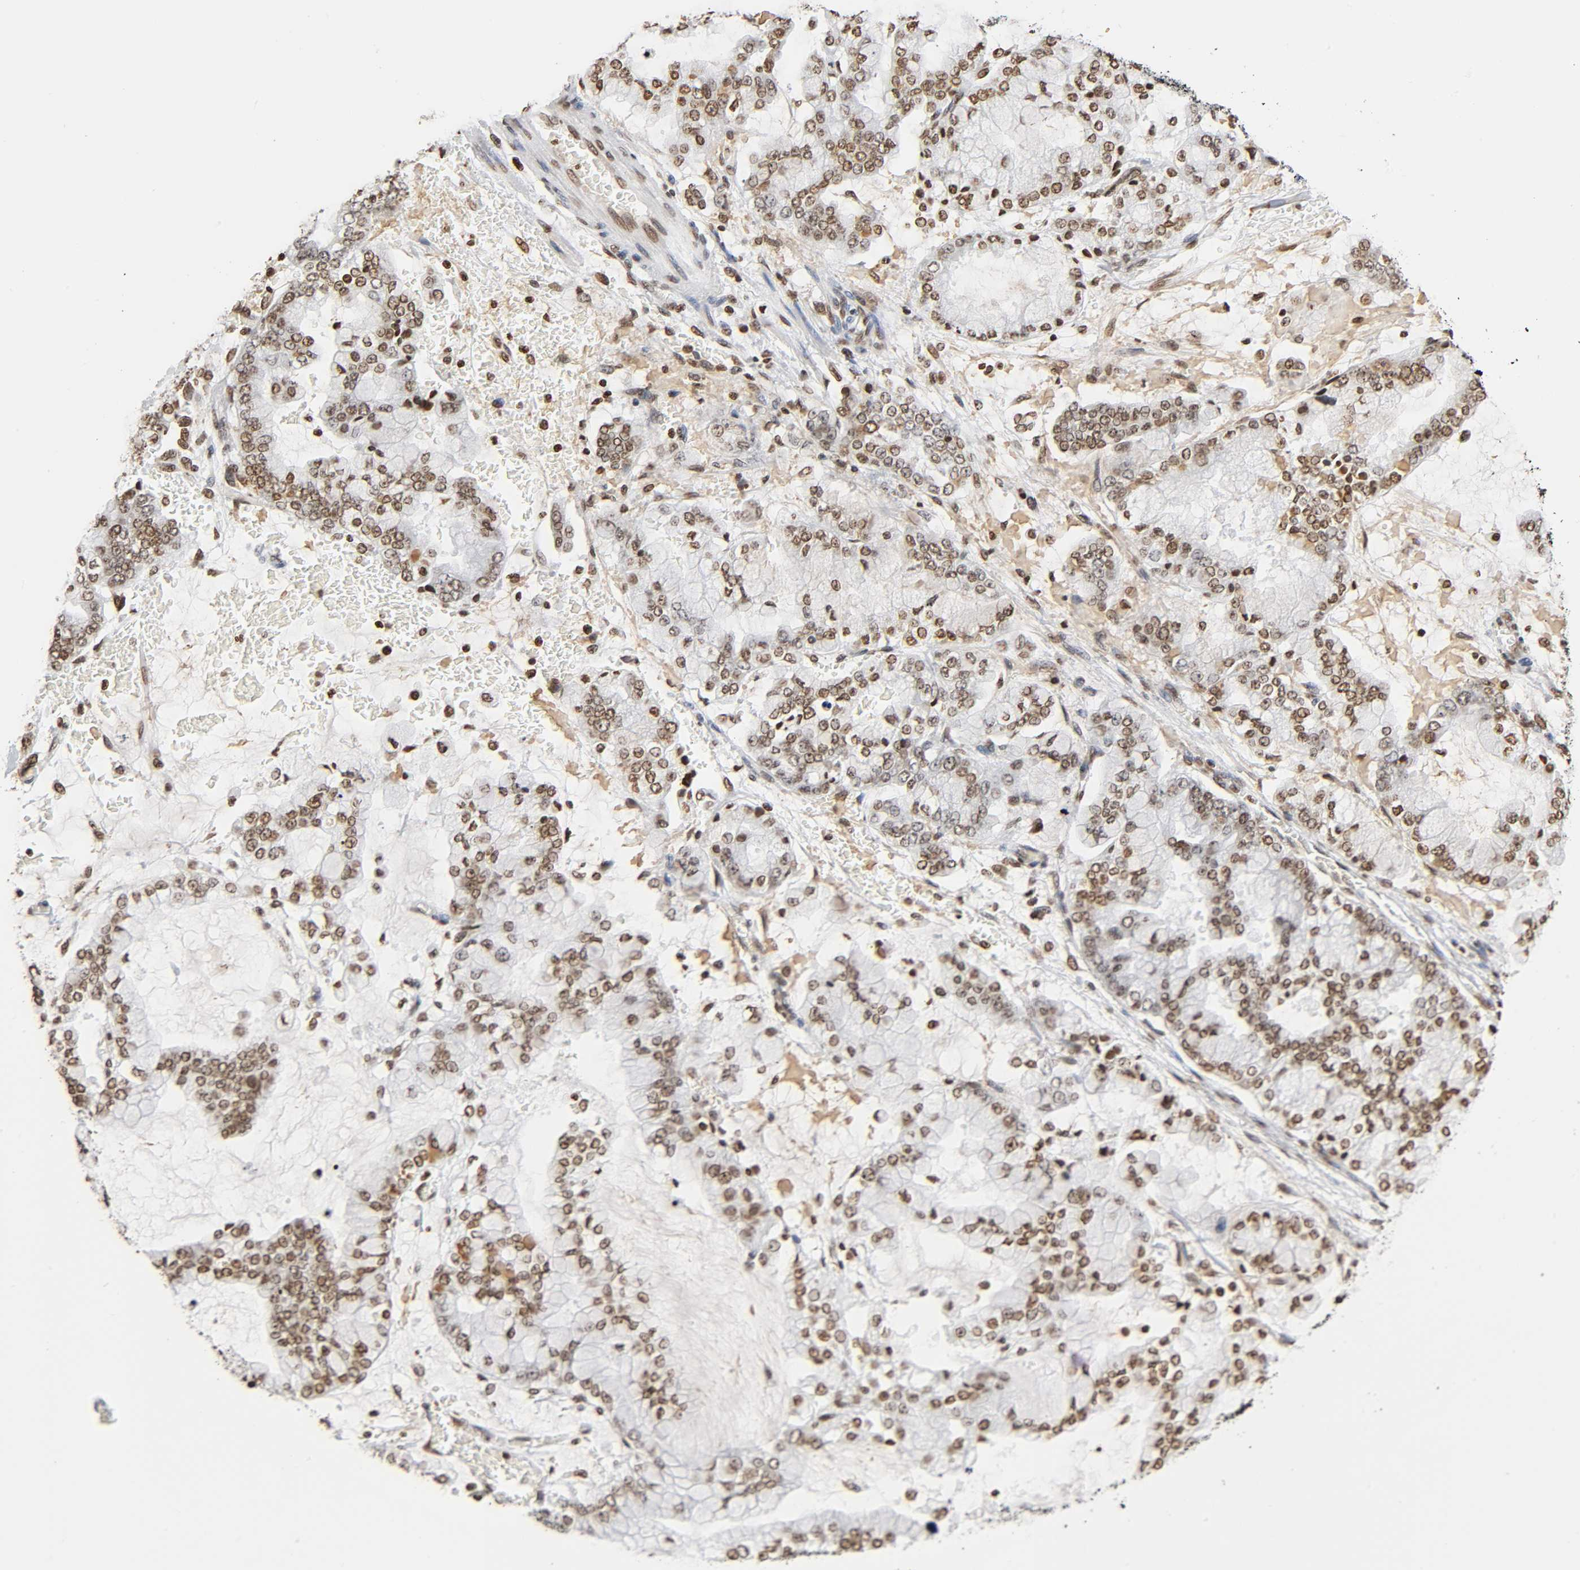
{"staining": {"intensity": "moderate", "quantity": ">75%", "location": "nuclear"}, "tissue": "stomach cancer", "cell_type": "Tumor cells", "image_type": "cancer", "snomed": [{"axis": "morphology", "description": "Normal tissue, NOS"}, {"axis": "morphology", "description": "Adenocarcinoma, NOS"}, {"axis": "topography", "description": "Stomach, upper"}, {"axis": "topography", "description": "Stomach"}], "caption": "A brown stain labels moderate nuclear expression of a protein in human adenocarcinoma (stomach) tumor cells. Immunohistochemistry stains the protein in brown and the nuclei are stained blue.", "gene": "HOXA6", "patient": {"sex": "male", "age": 76}}